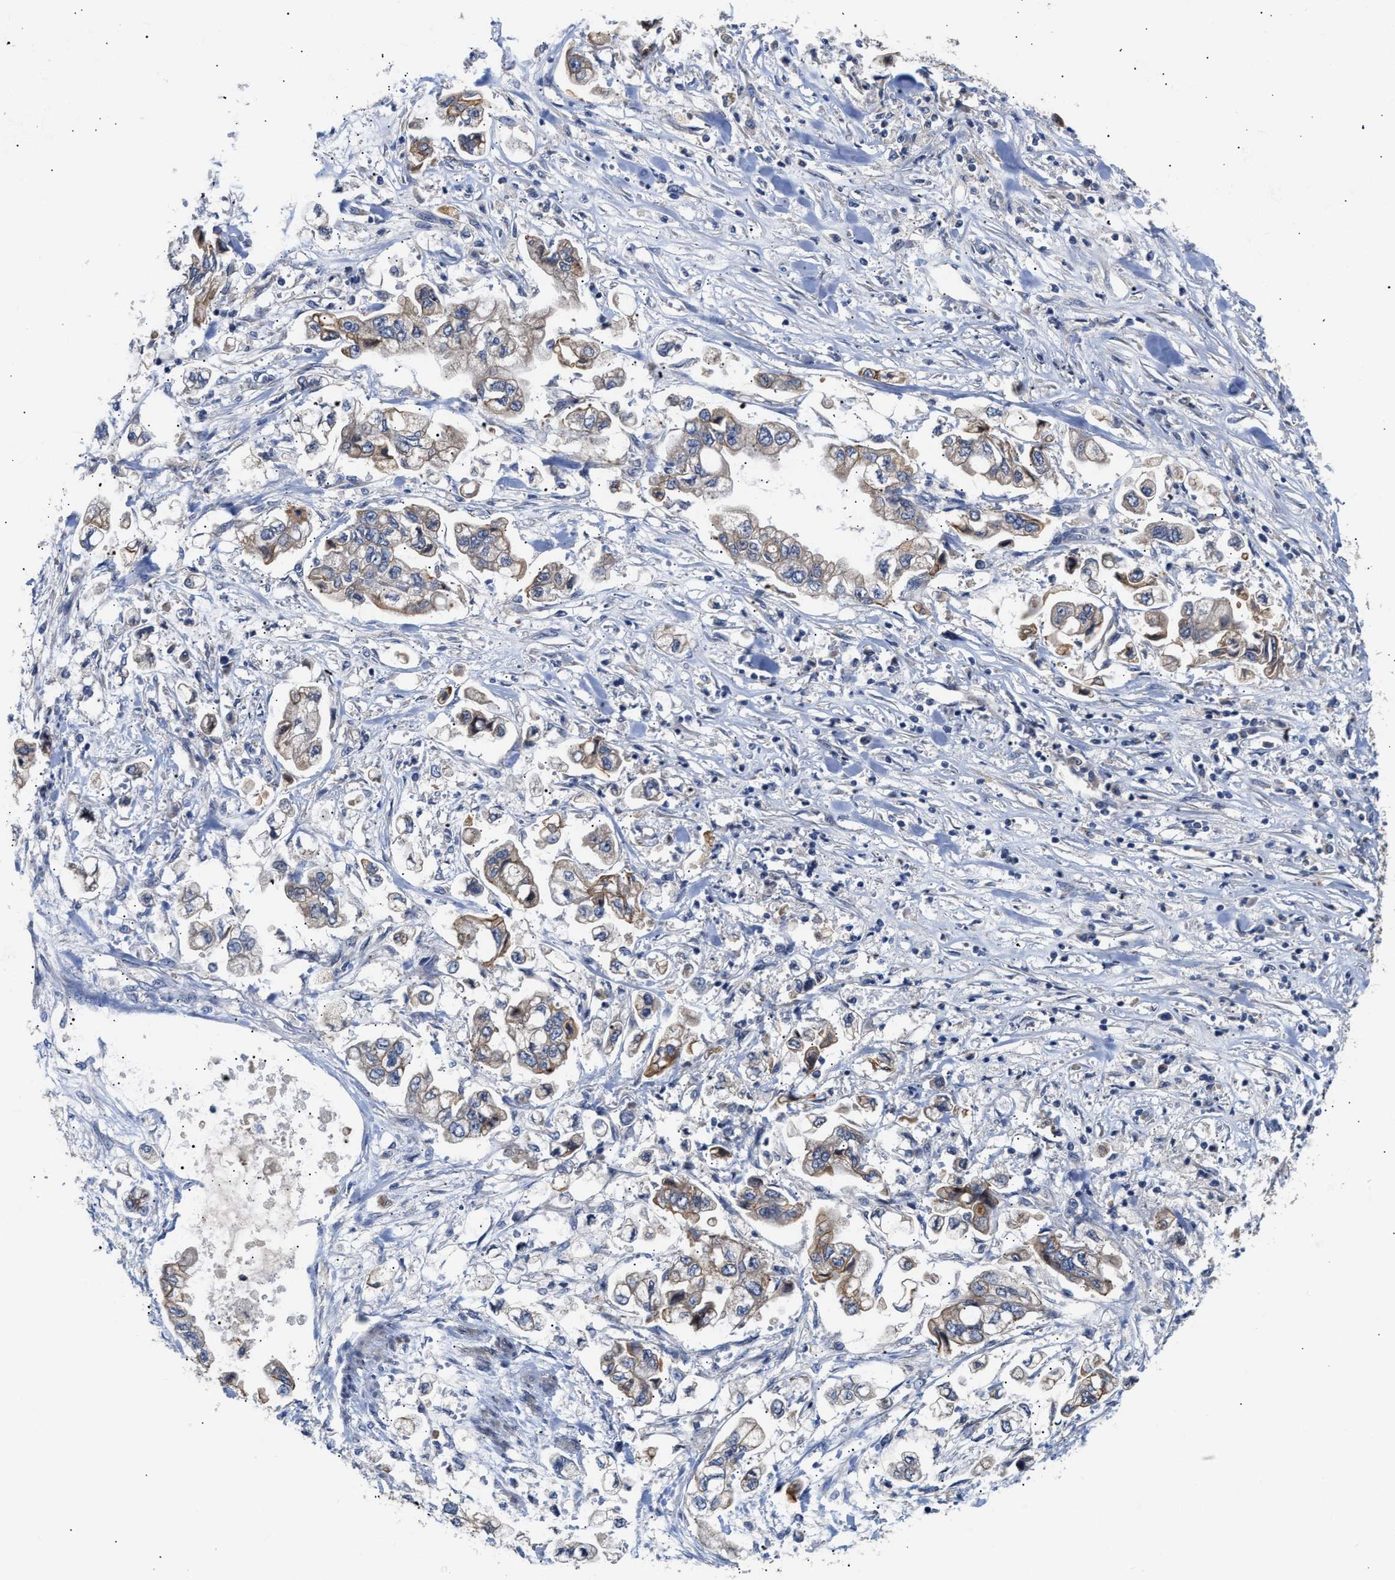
{"staining": {"intensity": "weak", "quantity": "25%-75%", "location": "cytoplasmic/membranous"}, "tissue": "stomach cancer", "cell_type": "Tumor cells", "image_type": "cancer", "snomed": [{"axis": "morphology", "description": "Normal tissue, NOS"}, {"axis": "morphology", "description": "Adenocarcinoma, NOS"}, {"axis": "topography", "description": "Stomach"}], "caption": "This micrograph exhibits adenocarcinoma (stomach) stained with IHC to label a protein in brown. The cytoplasmic/membranous of tumor cells show weak positivity for the protein. Nuclei are counter-stained blue.", "gene": "CCDC146", "patient": {"sex": "male", "age": 62}}